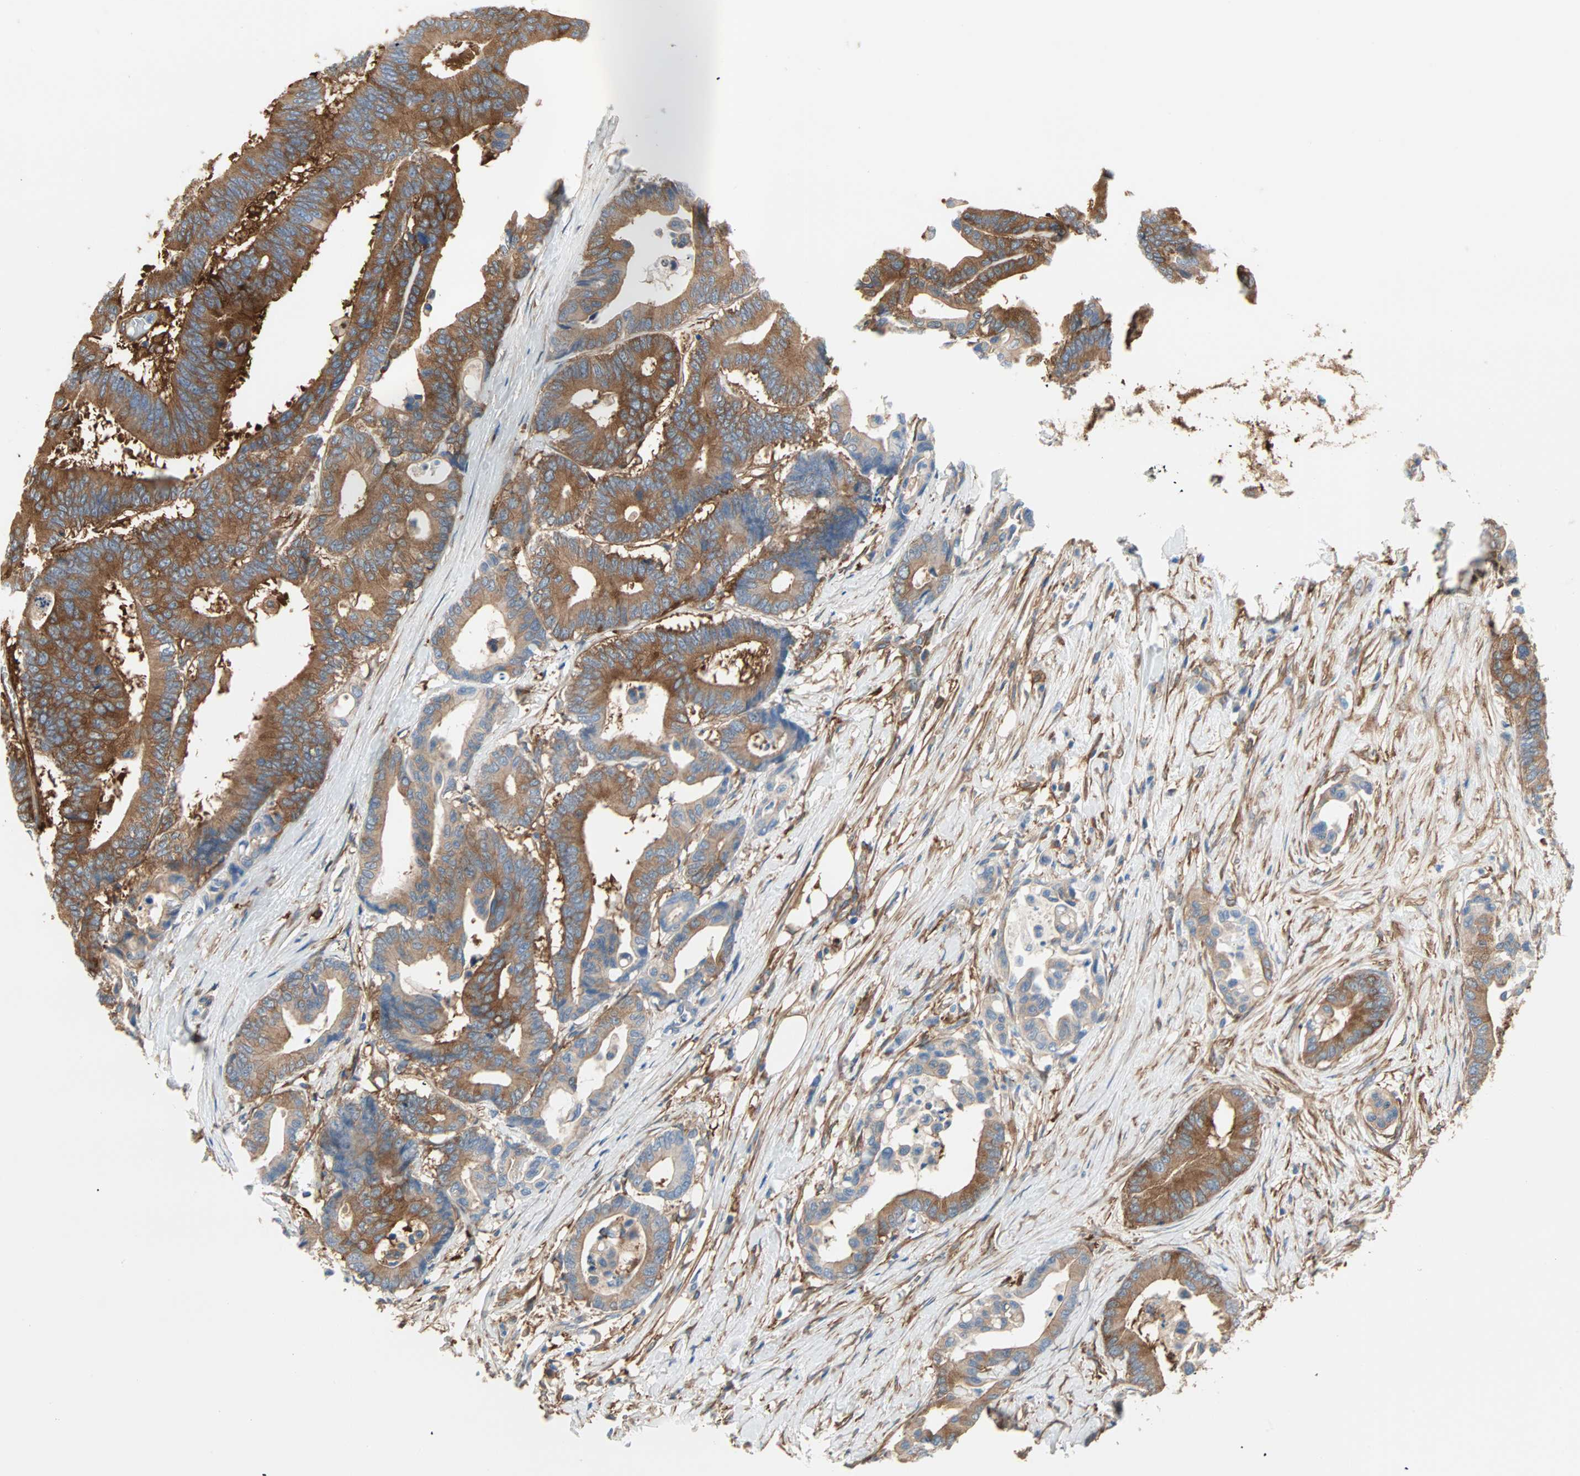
{"staining": {"intensity": "moderate", "quantity": ">75%", "location": "cytoplasmic/membranous"}, "tissue": "colorectal cancer", "cell_type": "Tumor cells", "image_type": "cancer", "snomed": [{"axis": "morphology", "description": "Normal tissue, NOS"}, {"axis": "morphology", "description": "Adenocarcinoma, NOS"}, {"axis": "topography", "description": "Colon"}], "caption": "Immunohistochemistry (IHC) photomicrograph of human colorectal cancer stained for a protein (brown), which displays medium levels of moderate cytoplasmic/membranous positivity in about >75% of tumor cells.", "gene": "EPB41L2", "patient": {"sex": "male", "age": 82}}